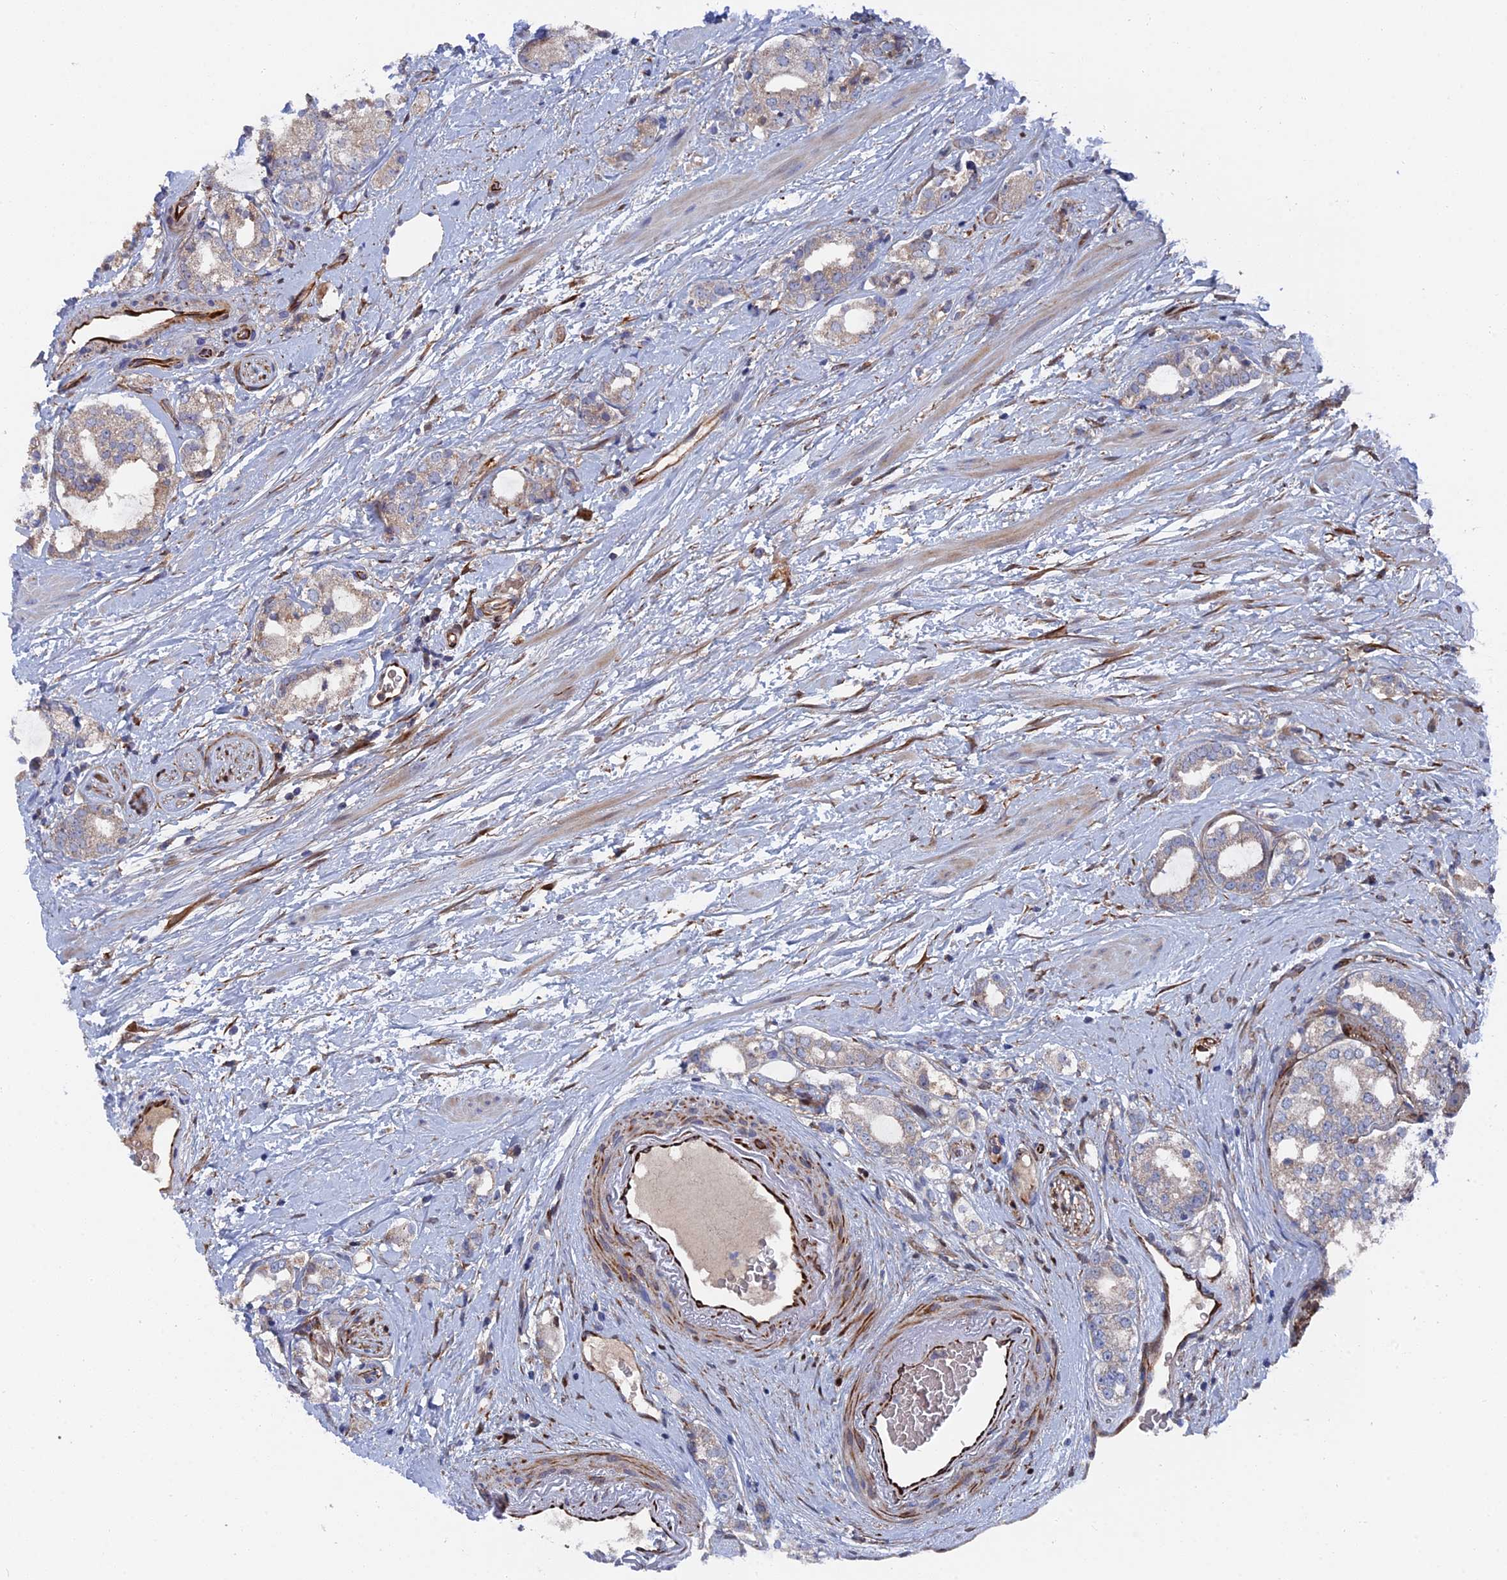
{"staining": {"intensity": "weak", "quantity": "<25%", "location": "cytoplasmic/membranous"}, "tissue": "prostate cancer", "cell_type": "Tumor cells", "image_type": "cancer", "snomed": [{"axis": "morphology", "description": "Adenocarcinoma, High grade"}, {"axis": "topography", "description": "Prostate"}], "caption": "High power microscopy micrograph of an IHC micrograph of high-grade adenocarcinoma (prostate), revealing no significant staining in tumor cells.", "gene": "SMG9", "patient": {"sex": "male", "age": 64}}